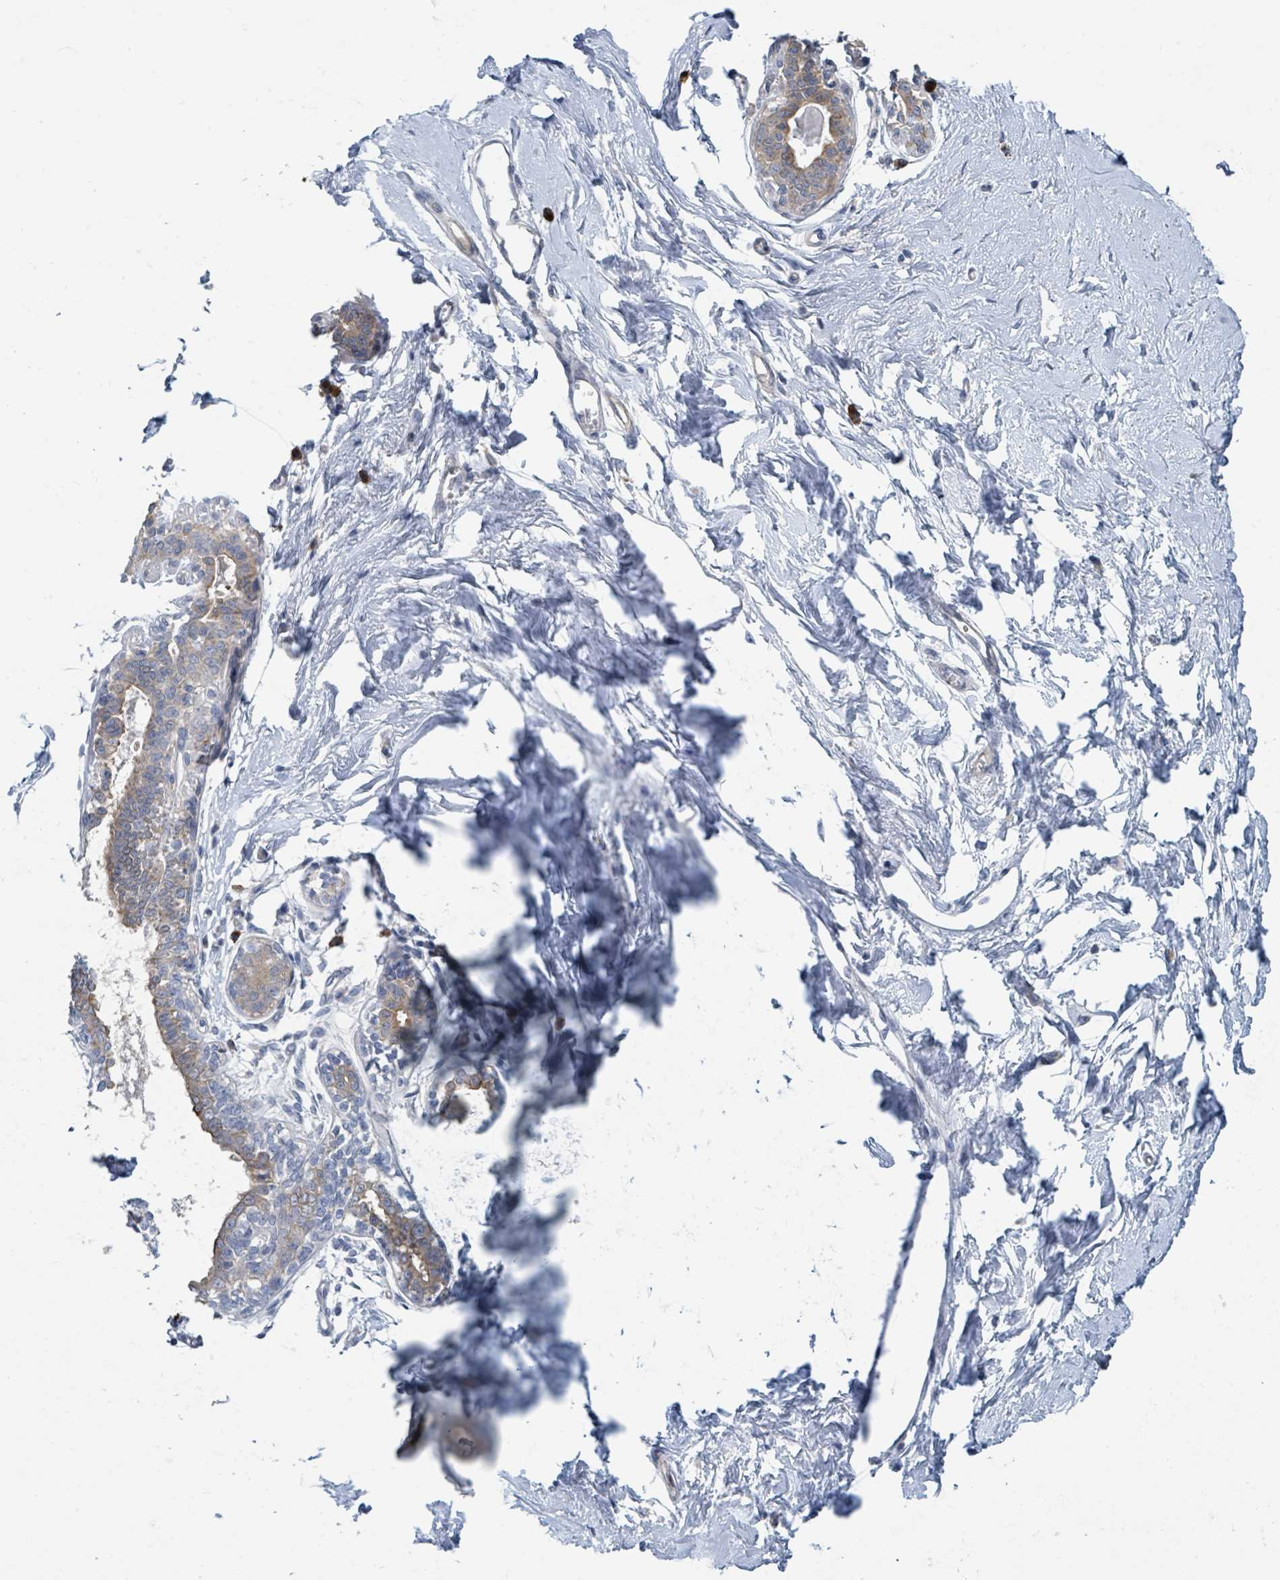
{"staining": {"intensity": "negative", "quantity": "none", "location": "none"}, "tissue": "breast", "cell_type": "Adipocytes", "image_type": "normal", "snomed": [{"axis": "morphology", "description": "Normal tissue, NOS"}, {"axis": "topography", "description": "Breast"}], "caption": "Protein analysis of benign breast exhibits no significant staining in adipocytes. Nuclei are stained in blue.", "gene": "ANKRD55", "patient": {"sex": "female", "age": 45}}